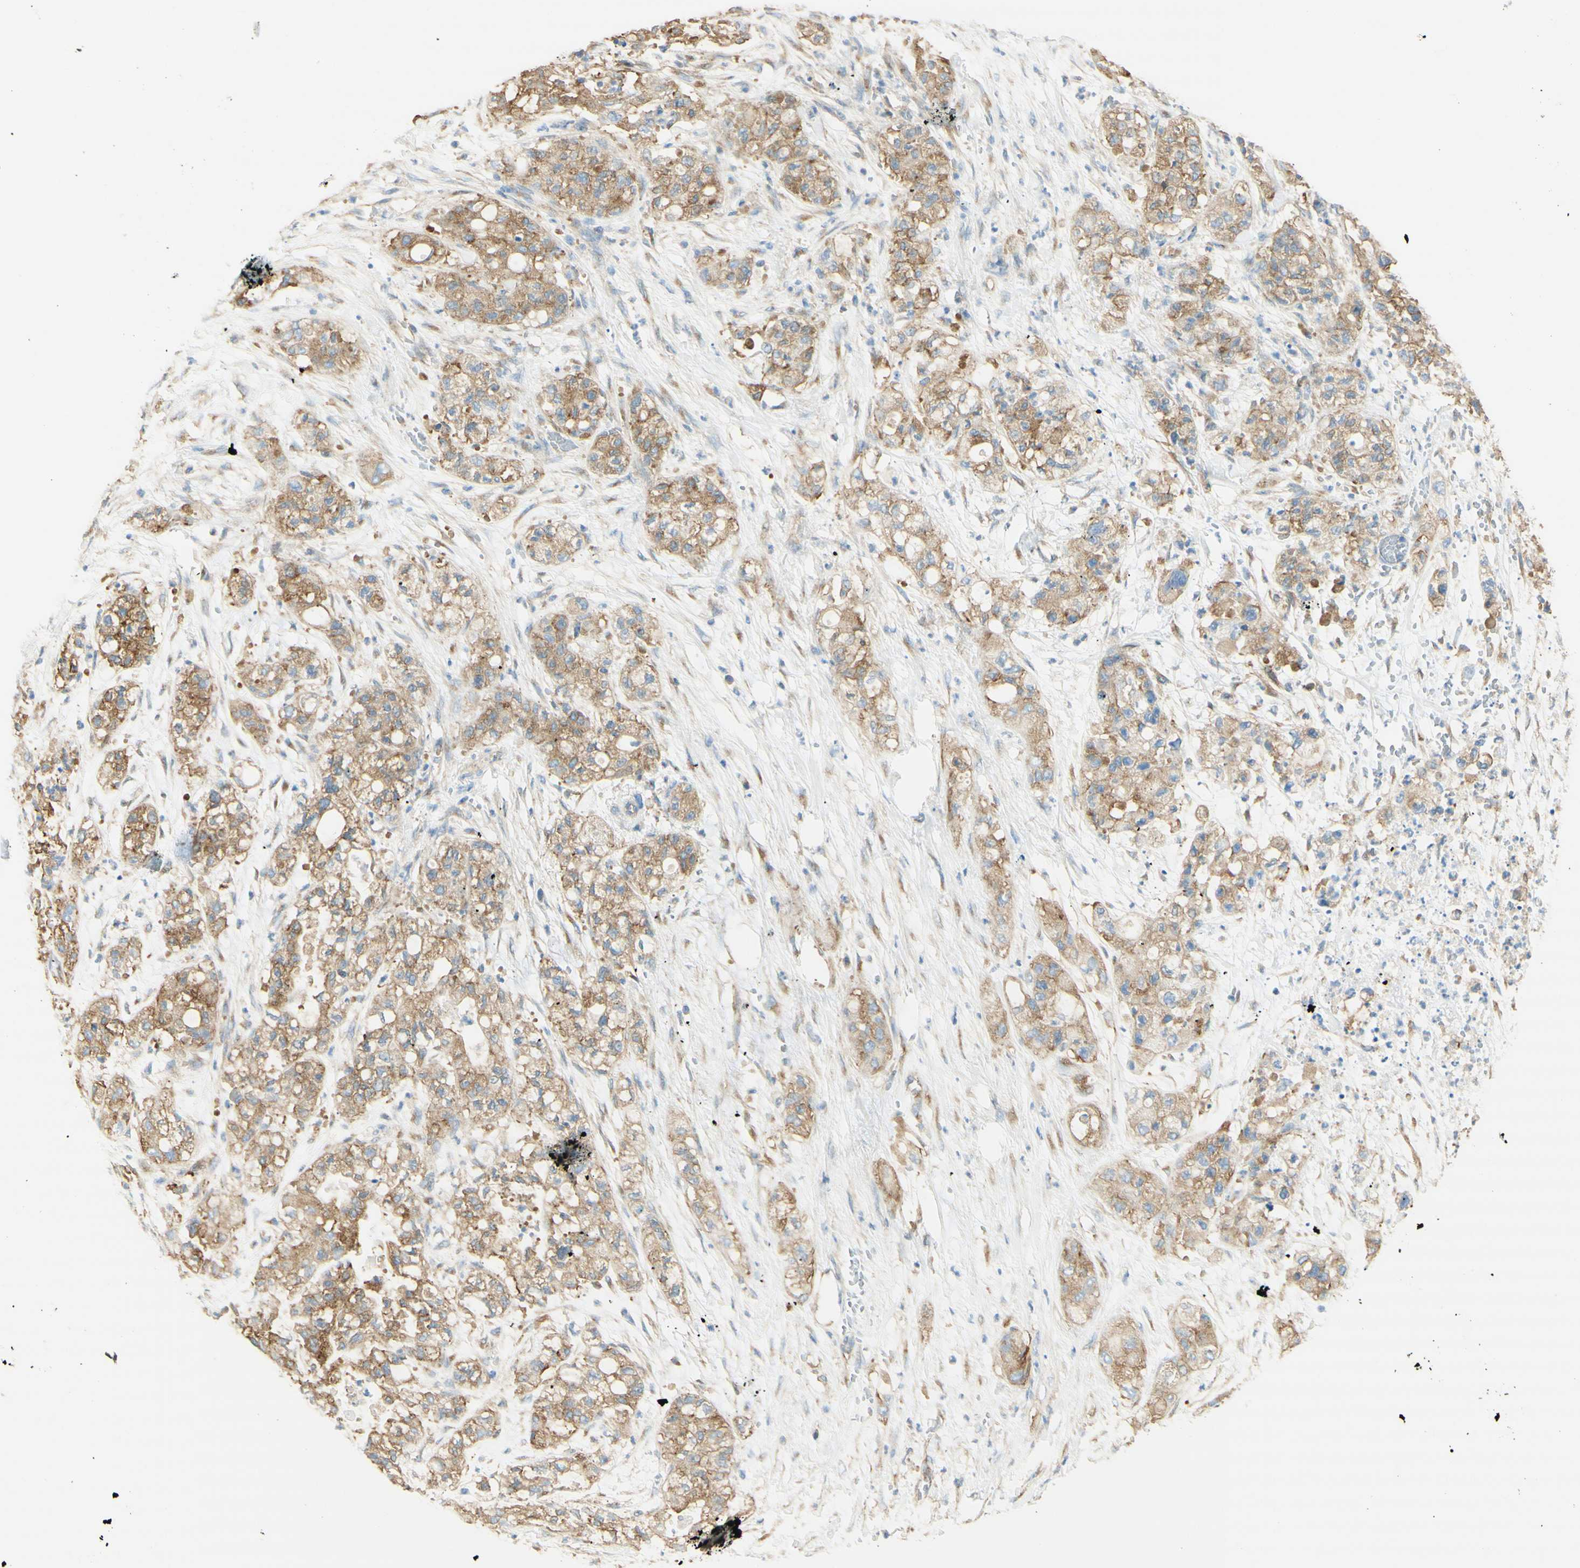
{"staining": {"intensity": "moderate", "quantity": ">75%", "location": "cytoplasmic/membranous"}, "tissue": "pancreatic cancer", "cell_type": "Tumor cells", "image_type": "cancer", "snomed": [{"axis": "morphology", "description": "Adenocarcinoma, NOS"}, {"axis": "topography", "description": "Pancreas"}], "caption": "Immunohistochemical staining of pancreatic cancer (adenocarcinoma) displays medium levels of moderate cytoplasmic/membranous protein expression in approximately >75% of tumor cells. (DAB (3,3'-diaminobenzidine) = brown stain, brightfield microscopy at high magnification).", "gene": "CLTC", "patient": {"sex": "female", "age": 78}}